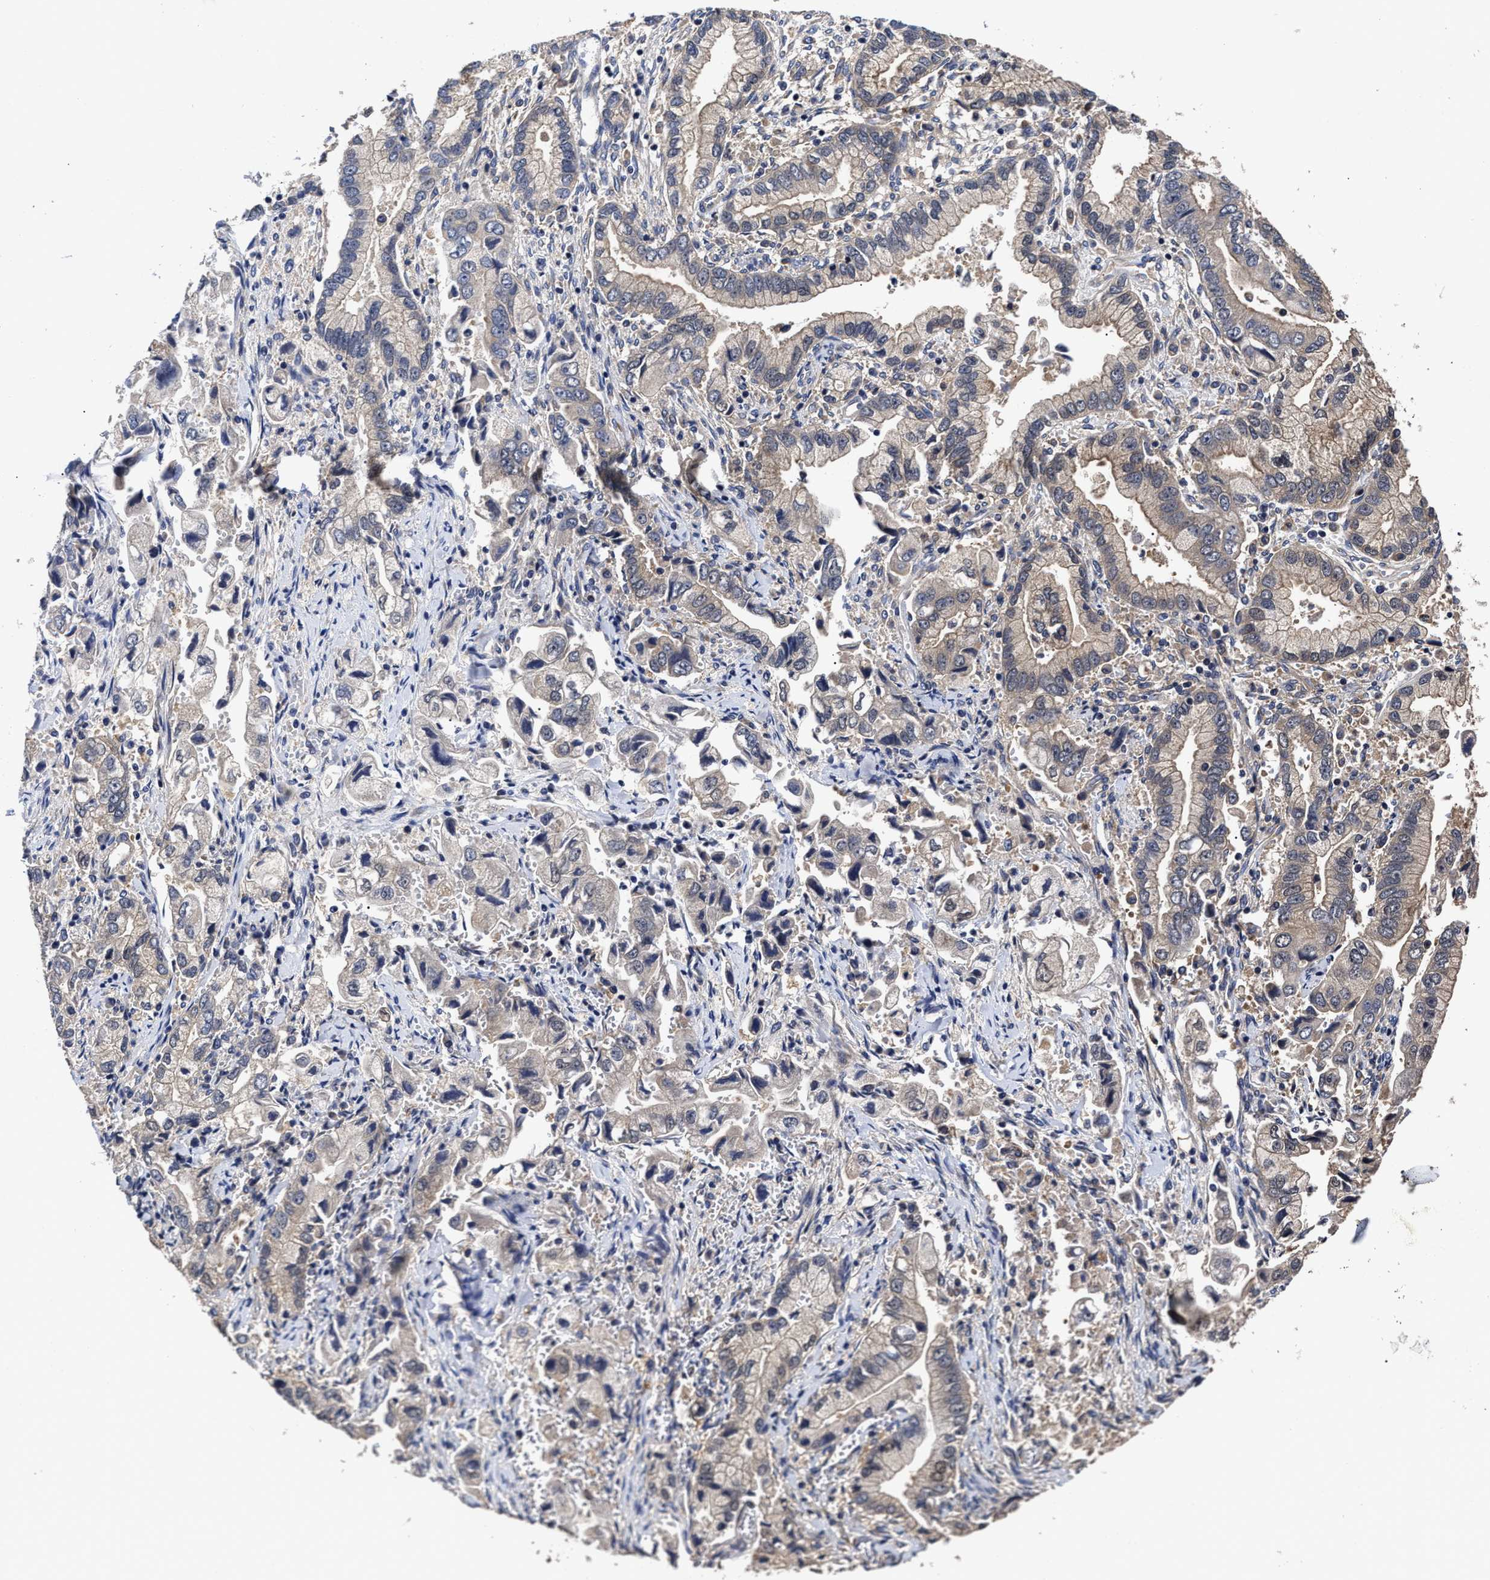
{"staining": {"intensity": "weak", "quantity": "<25%", "location": "cytoplasmic/membranous"}, "tissue": "stomach cancer", "cell_type": "Tumor cells", "image_type": "cancer", "snomed": [{"axis": "morphology", "description": "Normal tissue, NOS"}, {"axis": "morphology", "description": "Adenocarcinoma, NOS"}, {"axis": "topography", "description": "Stomach"}], "caption": "This micrograph is of adenocarcinoma (stomach) stained with IHC to label a protein in brown with the nuclei are counter-stained blue. There is no expression in tumor cells. Nuclei are stained in blue.", "gene": "SOCS5", "patient": {"sex": "male", "age": 62}}